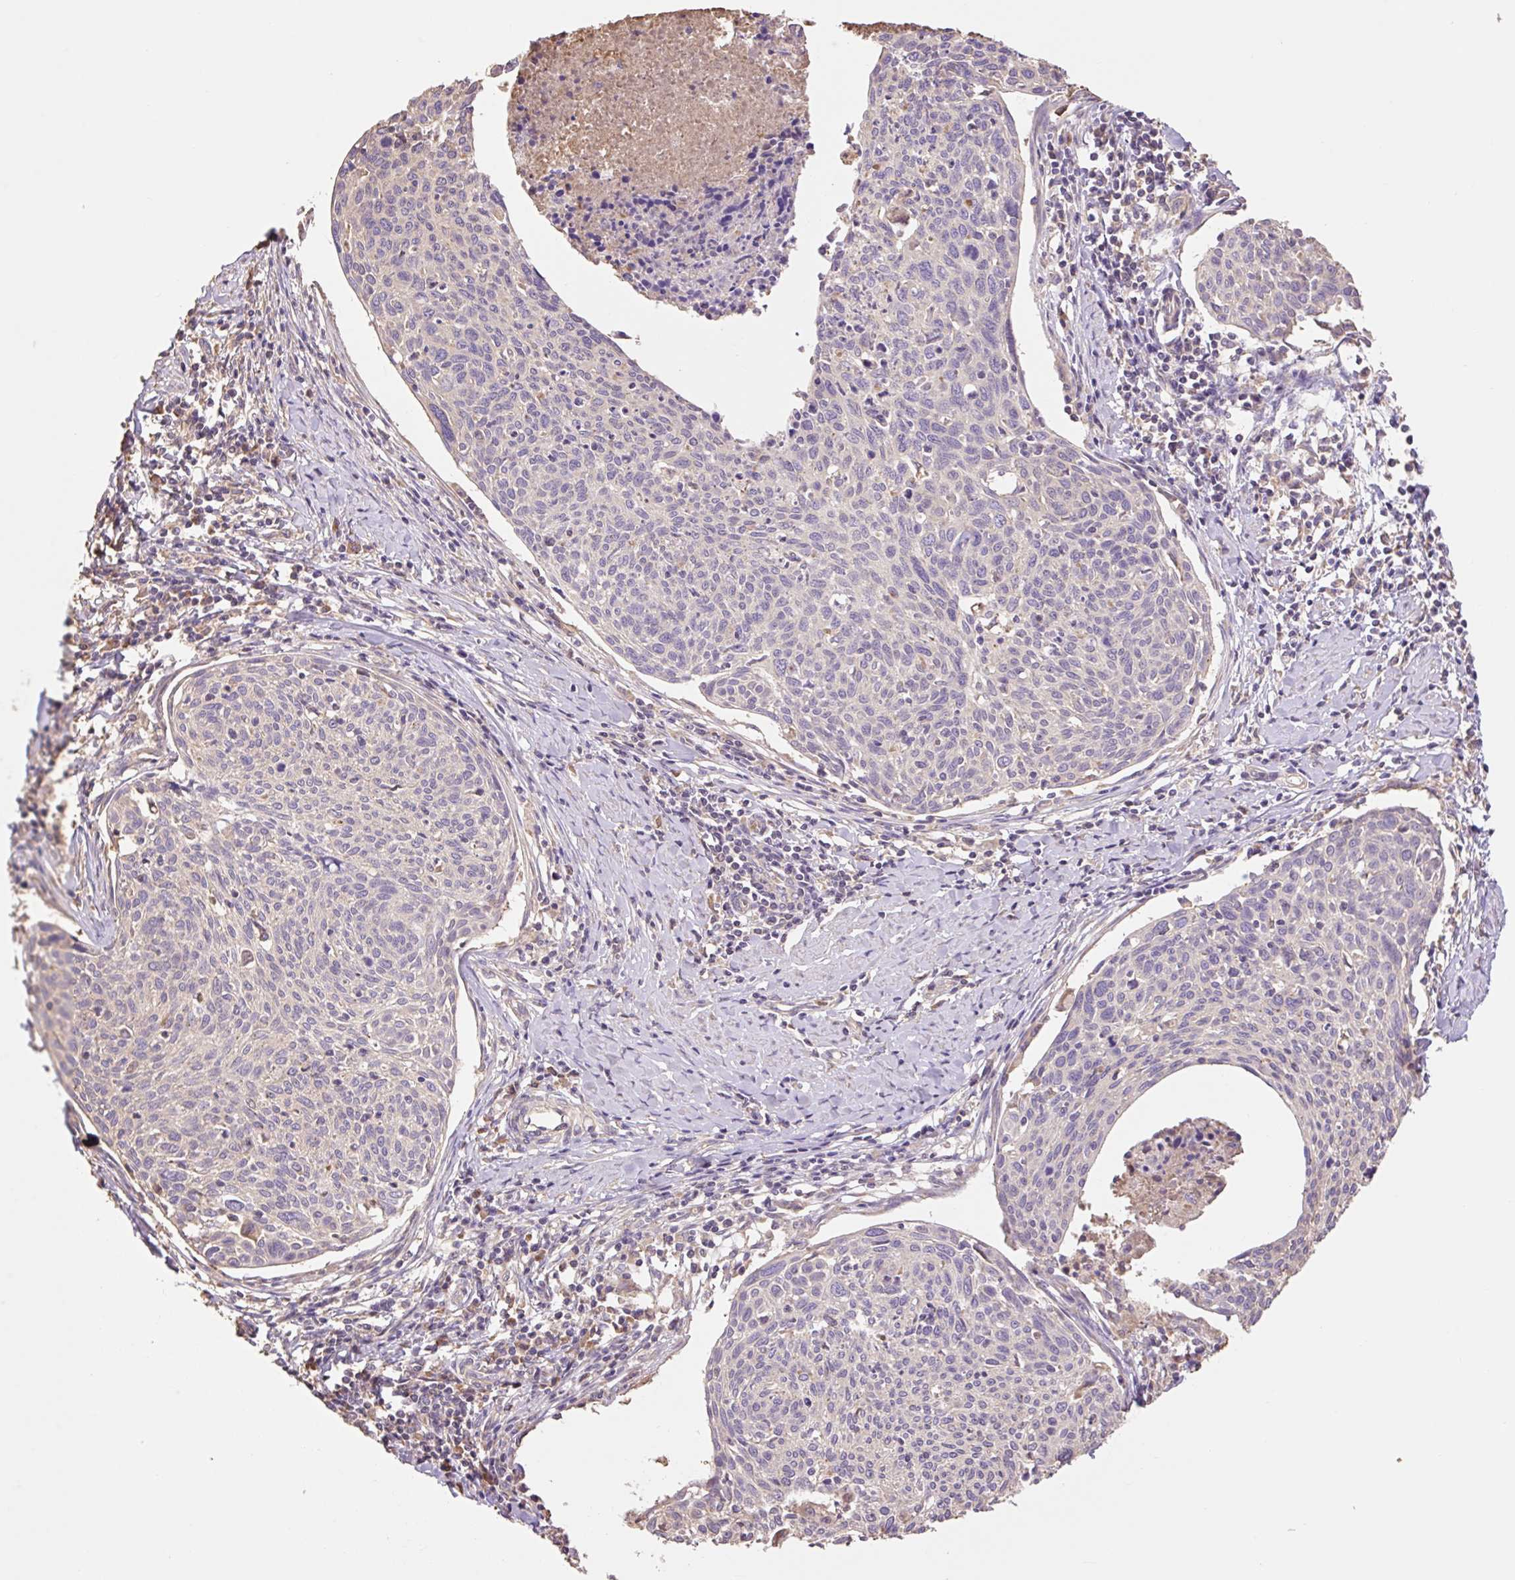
{"staining": {"intensity": "negative", "quantity": "none", "location": "none"}, "tissue": "cervical cancer", "cell_type": "Tumor cells", "image_type": "cancer", "snomed": [{"axis": "morphology", "description": "Squamous cell carcinoma, NOS"}, {"axis": "topography", "description": "Cervix"}], "caption": "DAB immunohistochemical staining of human cervical squamous cell carcinoma displays no significant staining in tumor cells.", "gene": "DESI1", "patient": {"sex": "female", "age": 49}}